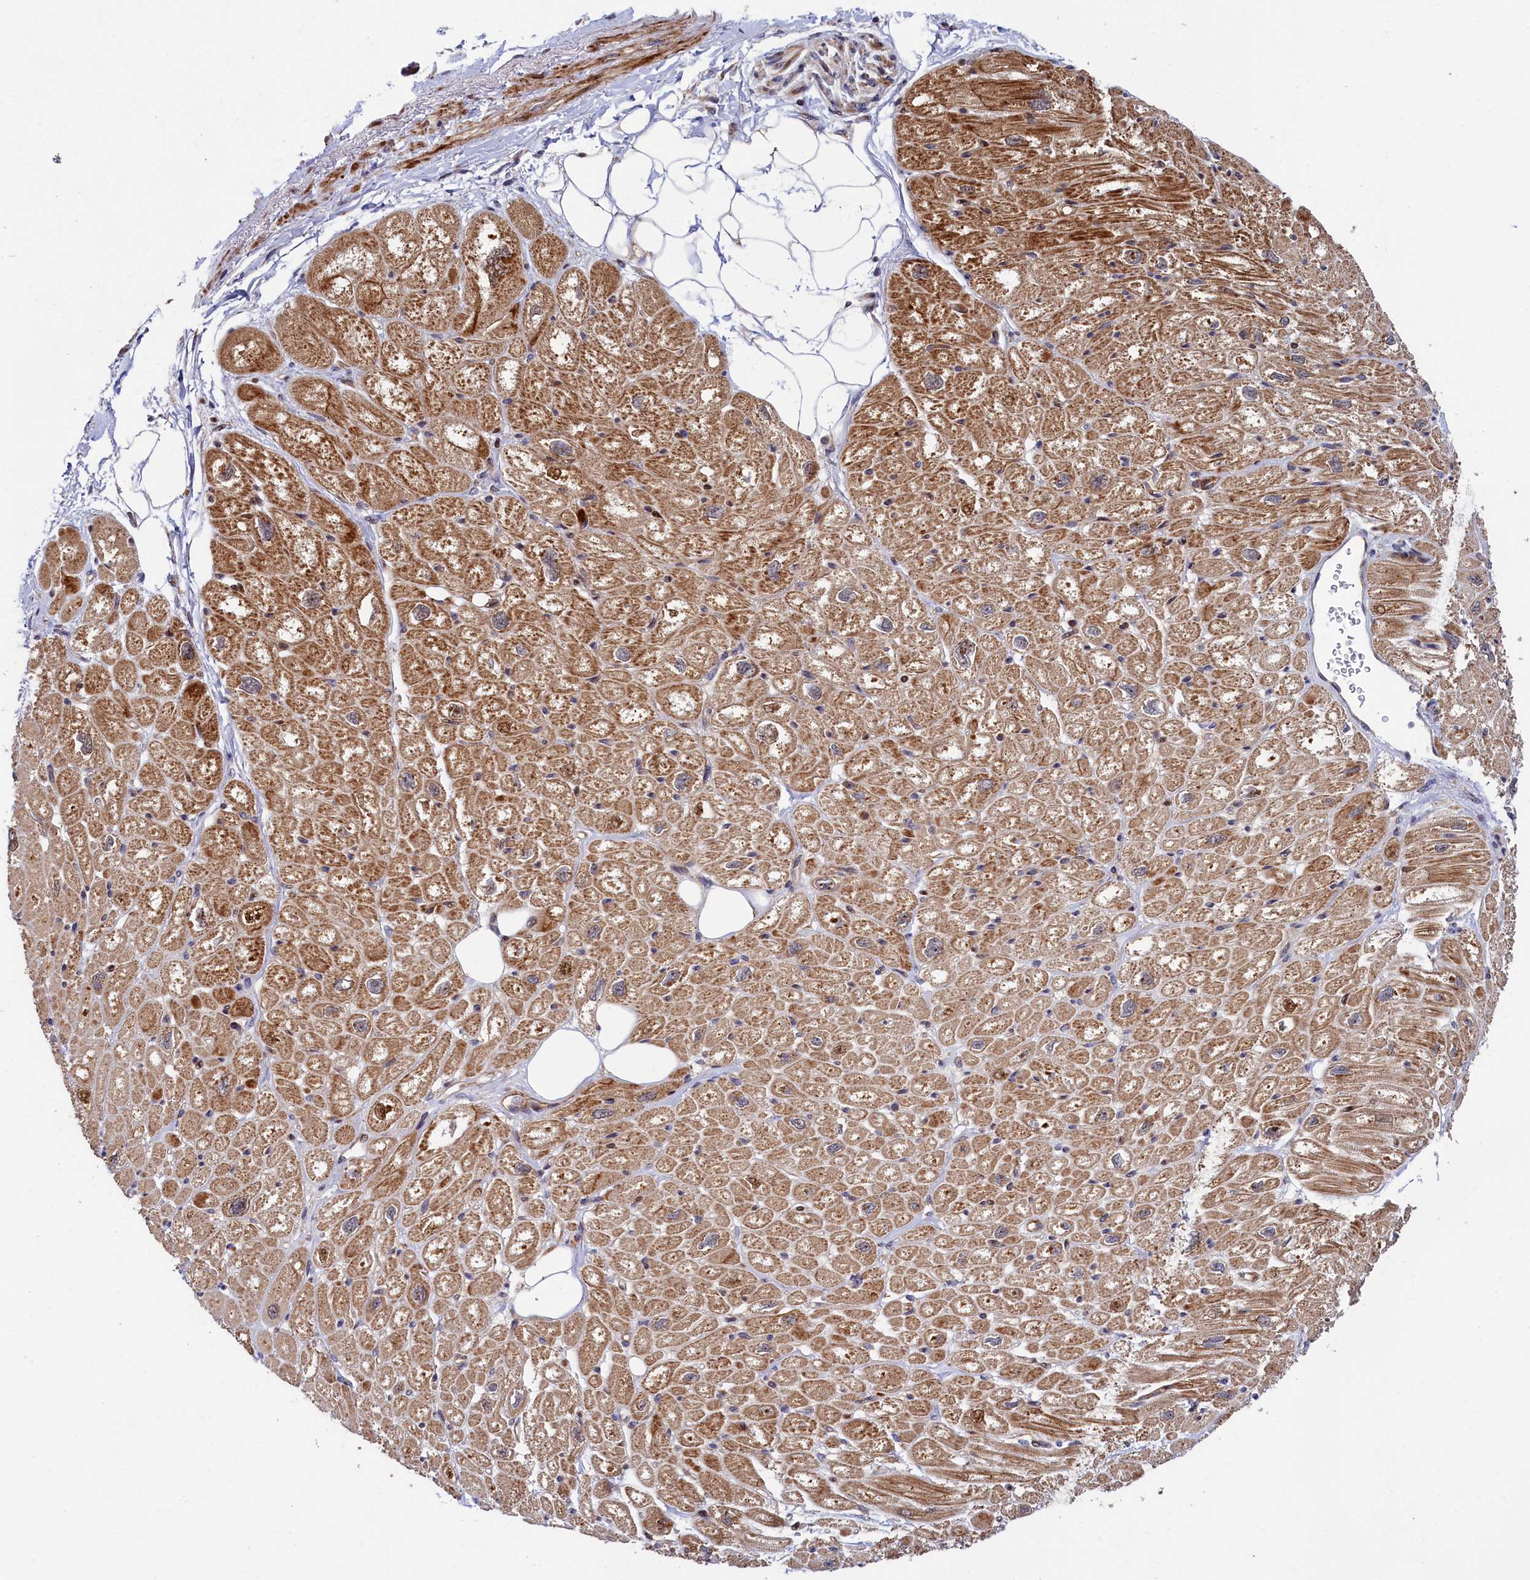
{"staining": {"intensity": "strong", "quantity": ">75%", "location": "cytoplasmic/membranous"}, "tissue": "heart muscle", "cell_type": "Cardiomyocytes", "image_type": "normal", "snomed": [{"axis": "morphology", "description": "Normal tissue, NOS"}, {"axis": "topography", "description": "Heart"}], "caption": "Immunohistochemistry (DAB) staining of benign human heart muscle exhibits strong cytoplasmic/membranous protein staining in about >75% of cardiomyocytes.", "gene": "PIK3C3", "patient": {"sex": "male", "age": 50}}